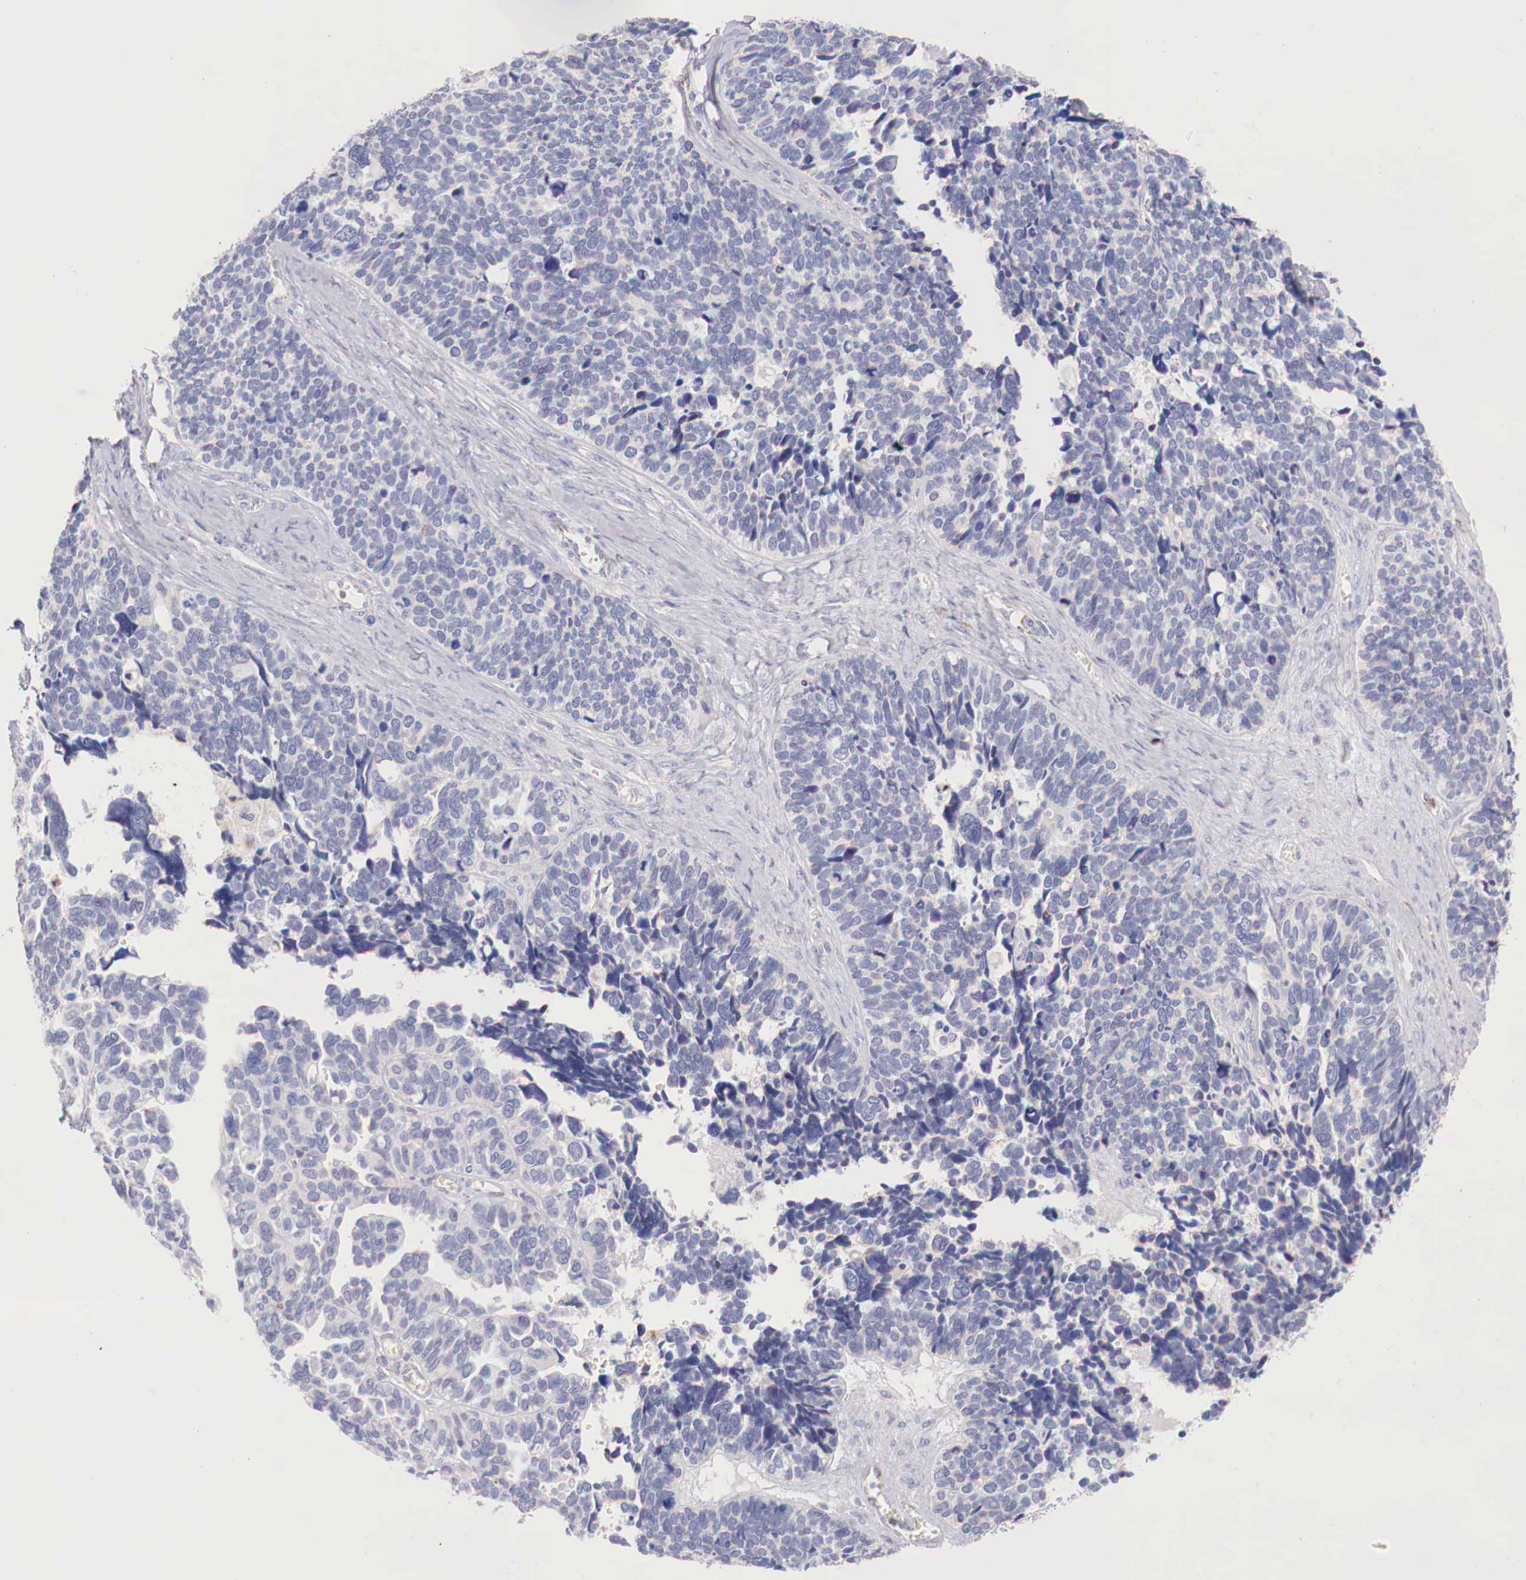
{"staining": {"intensity": "negative", "quantity": "none", "location": "none"}, "tissue": "ovarian cancer", "cell_type": "Tumor cells", "image_type": "cancer", "snomed": [{"axis": "morphology", "description": "Cystadenocarcinoma, serous, NOS"}, {"axis": "topography", "description": "Ovary"}], "caption": "Tumor cells are negative for protein expression in human ovarian cancer.", "gene": "IDH3G", "patient": {"sex": "female", "age": 77}}